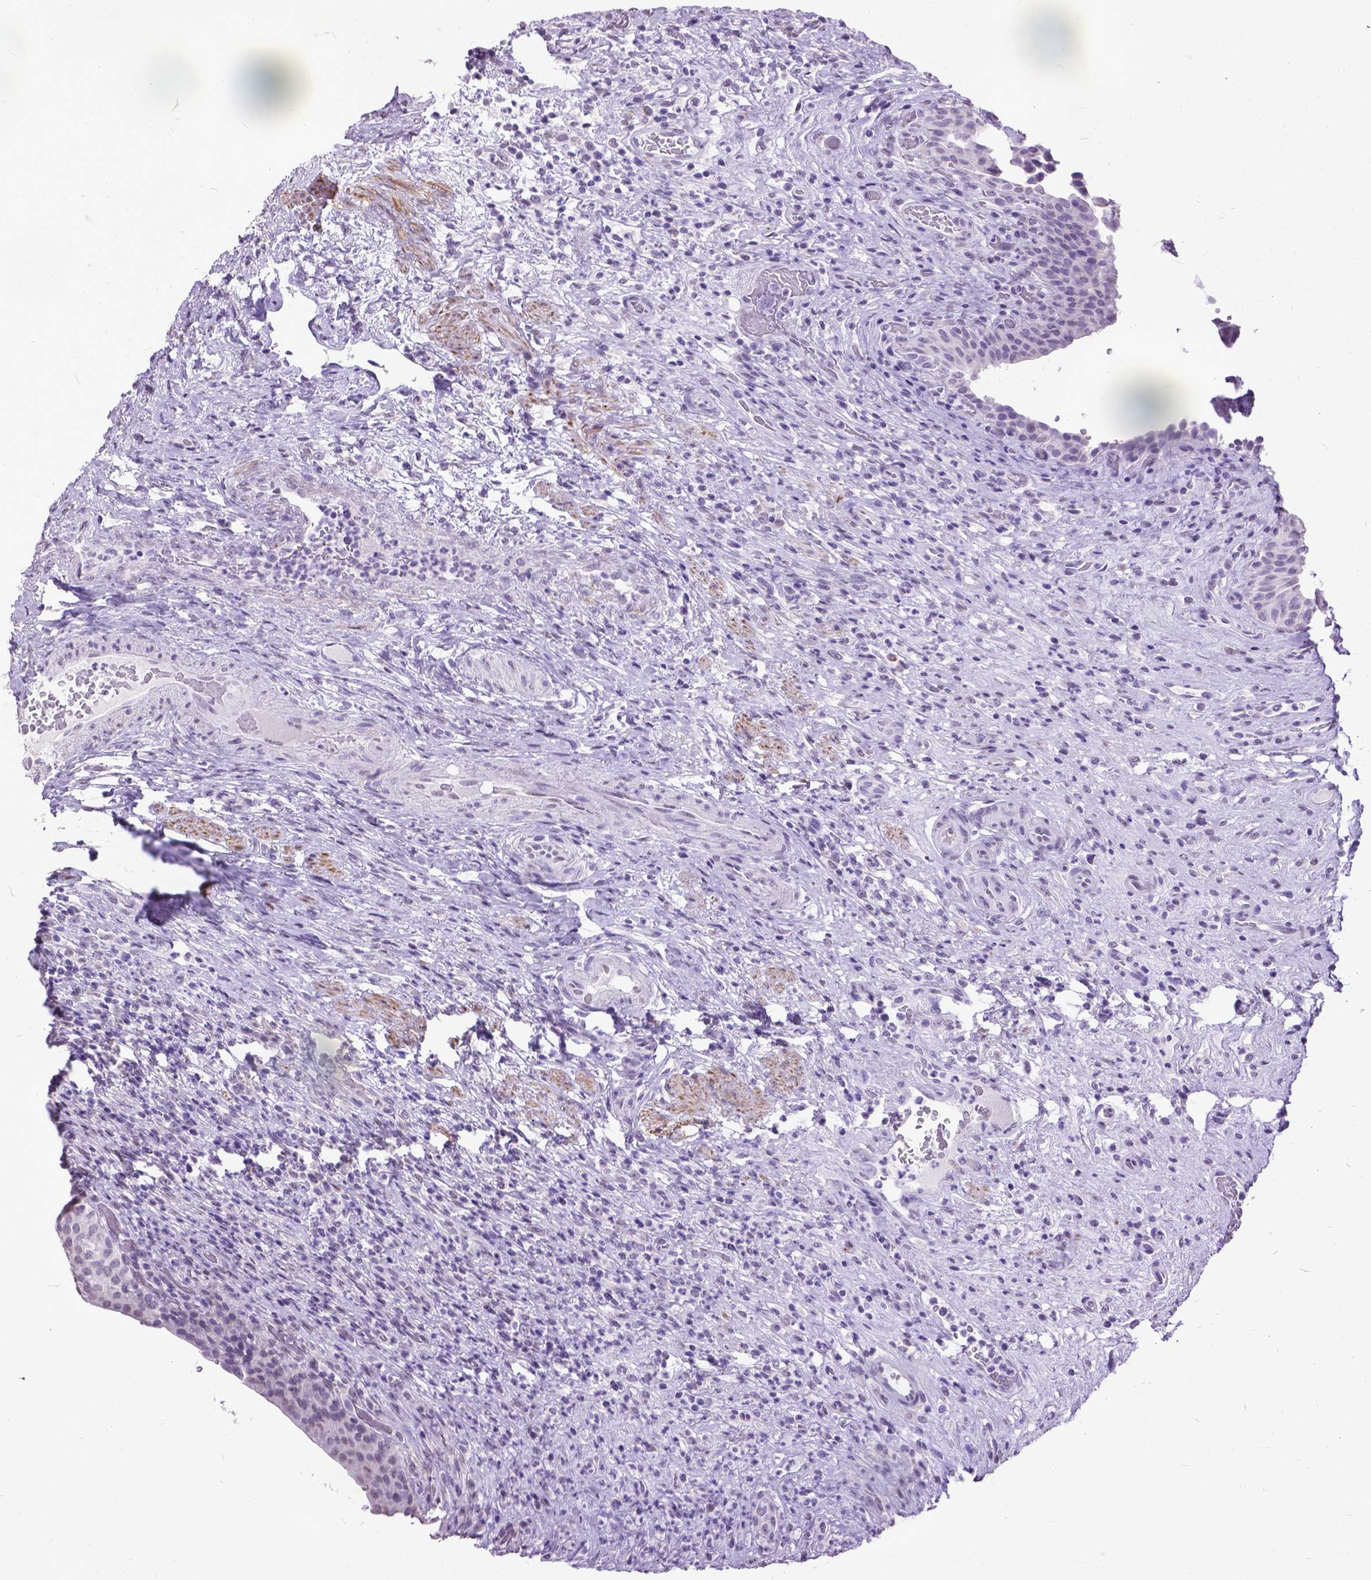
{"staining": {"intensity": "negative", "quantity": "none", "location": "none"}, "tissue": "urinary bladder", "cell_type": "Urothelial cells", "image_type": "normal", "snomed": [{"axis": "morphology", "description": "Normal tissue, NOS"}, {"axis": "topography", "description": "Urinary bladder"}, {"axis": "topography", "description": "Peripheral nerve tissue"}], "caption": "A high-resolution micrograph shows immunohistochemistry (IHC) staining of benign urinary bladder, which shows no significant expression in urothelial cells. (Immunohistochemistry (ihc), brightfield microscopy, high magnification).", "gene": "MARCHF10", "patient": {"sex": "male", "age": 66}}